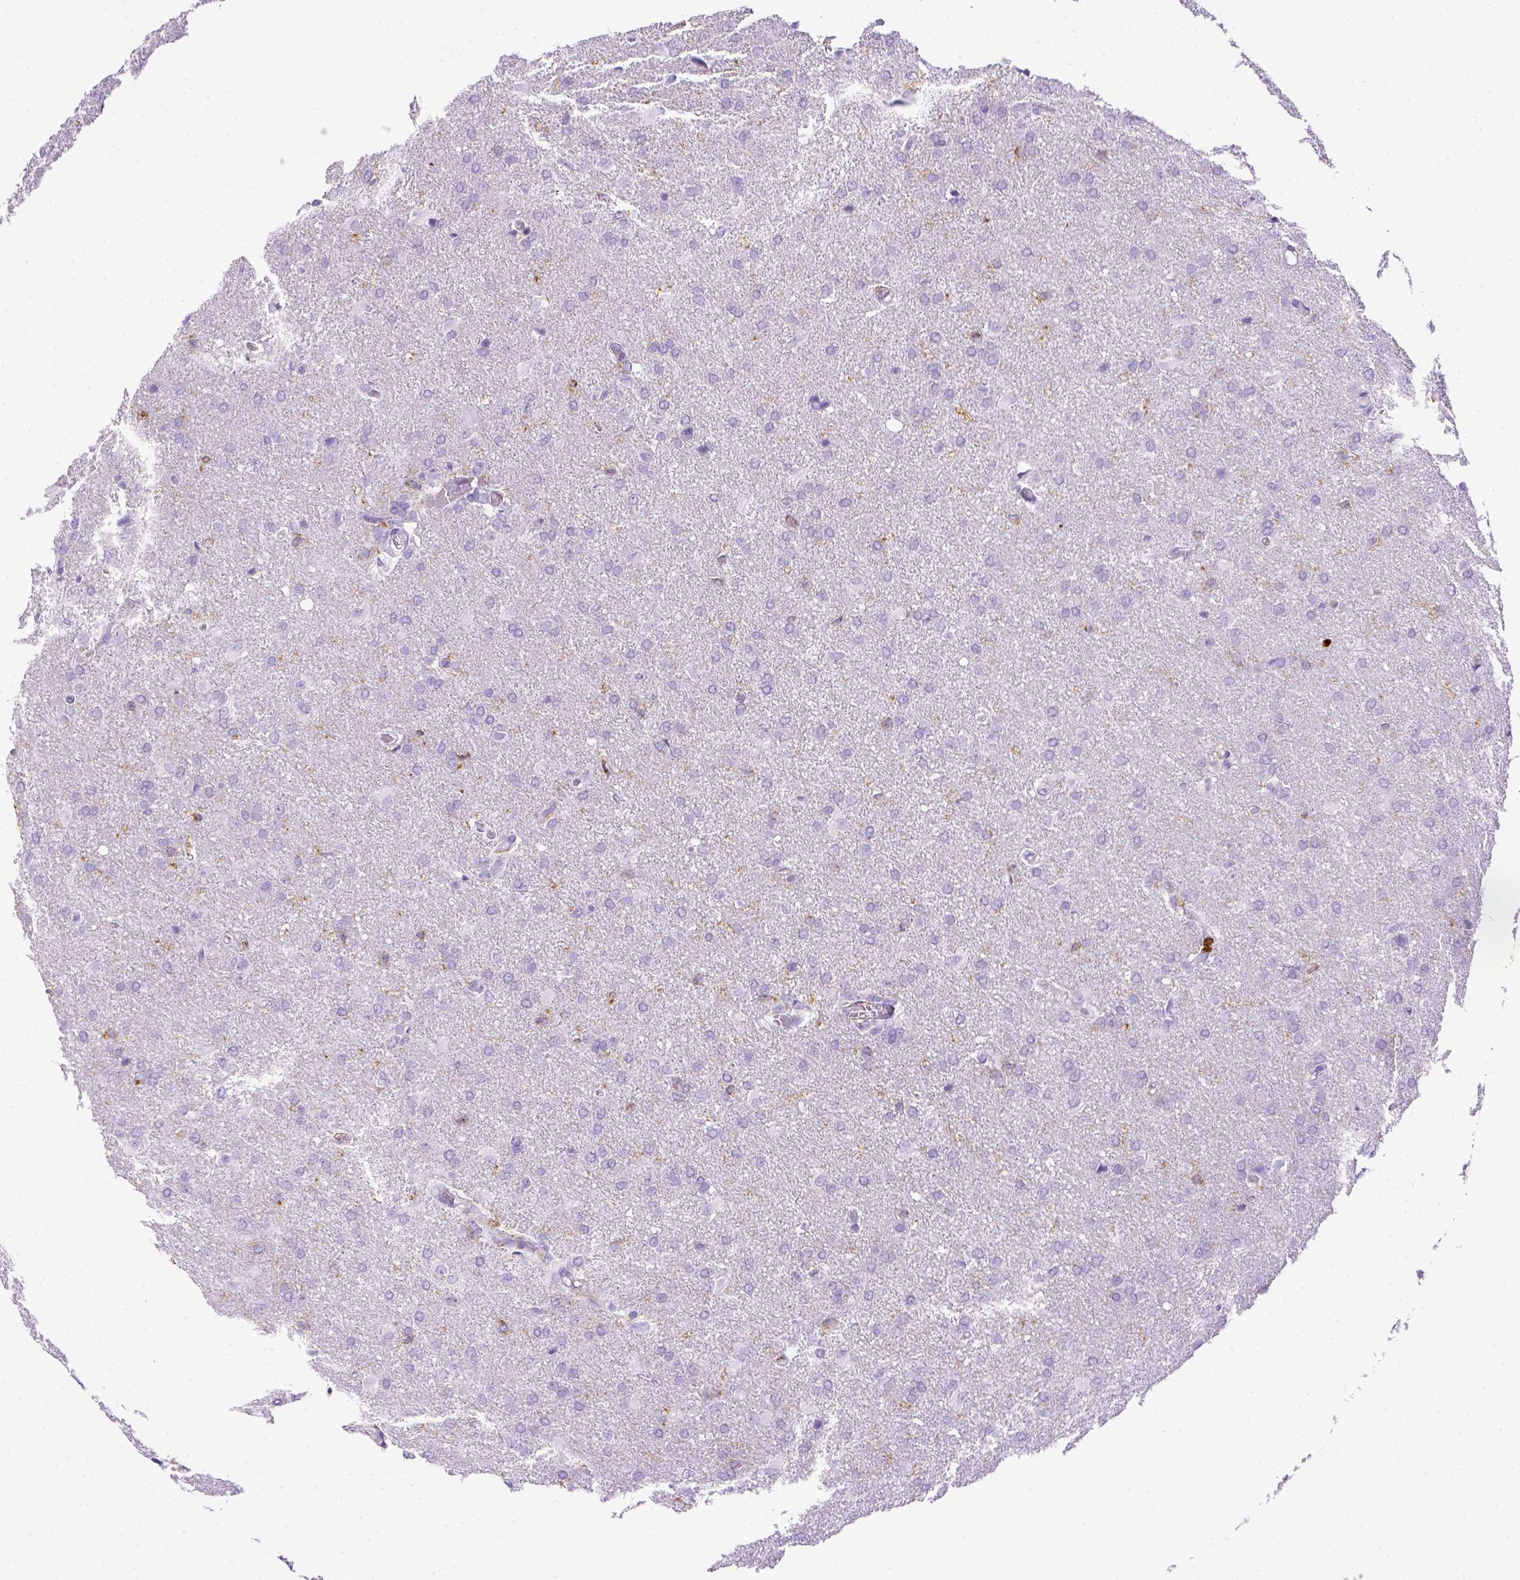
{"staining": {"intensity": "negative", "quantity": "none", "location": "none"}, "tissue": "glioma", "cell_type": "Tumor cells", "image_type": "cancer", "snomed": [{"axis": "morphology", "description": "Glioma, malignant, High grade"}, {"axis": "topography", "description": "Brain"}], "caption": "The image displays no significant staining in tumor cells of malignant glioma (high-grade).", "gene": "ITGAM", "patient": {"sex": "male", "age": 68}}